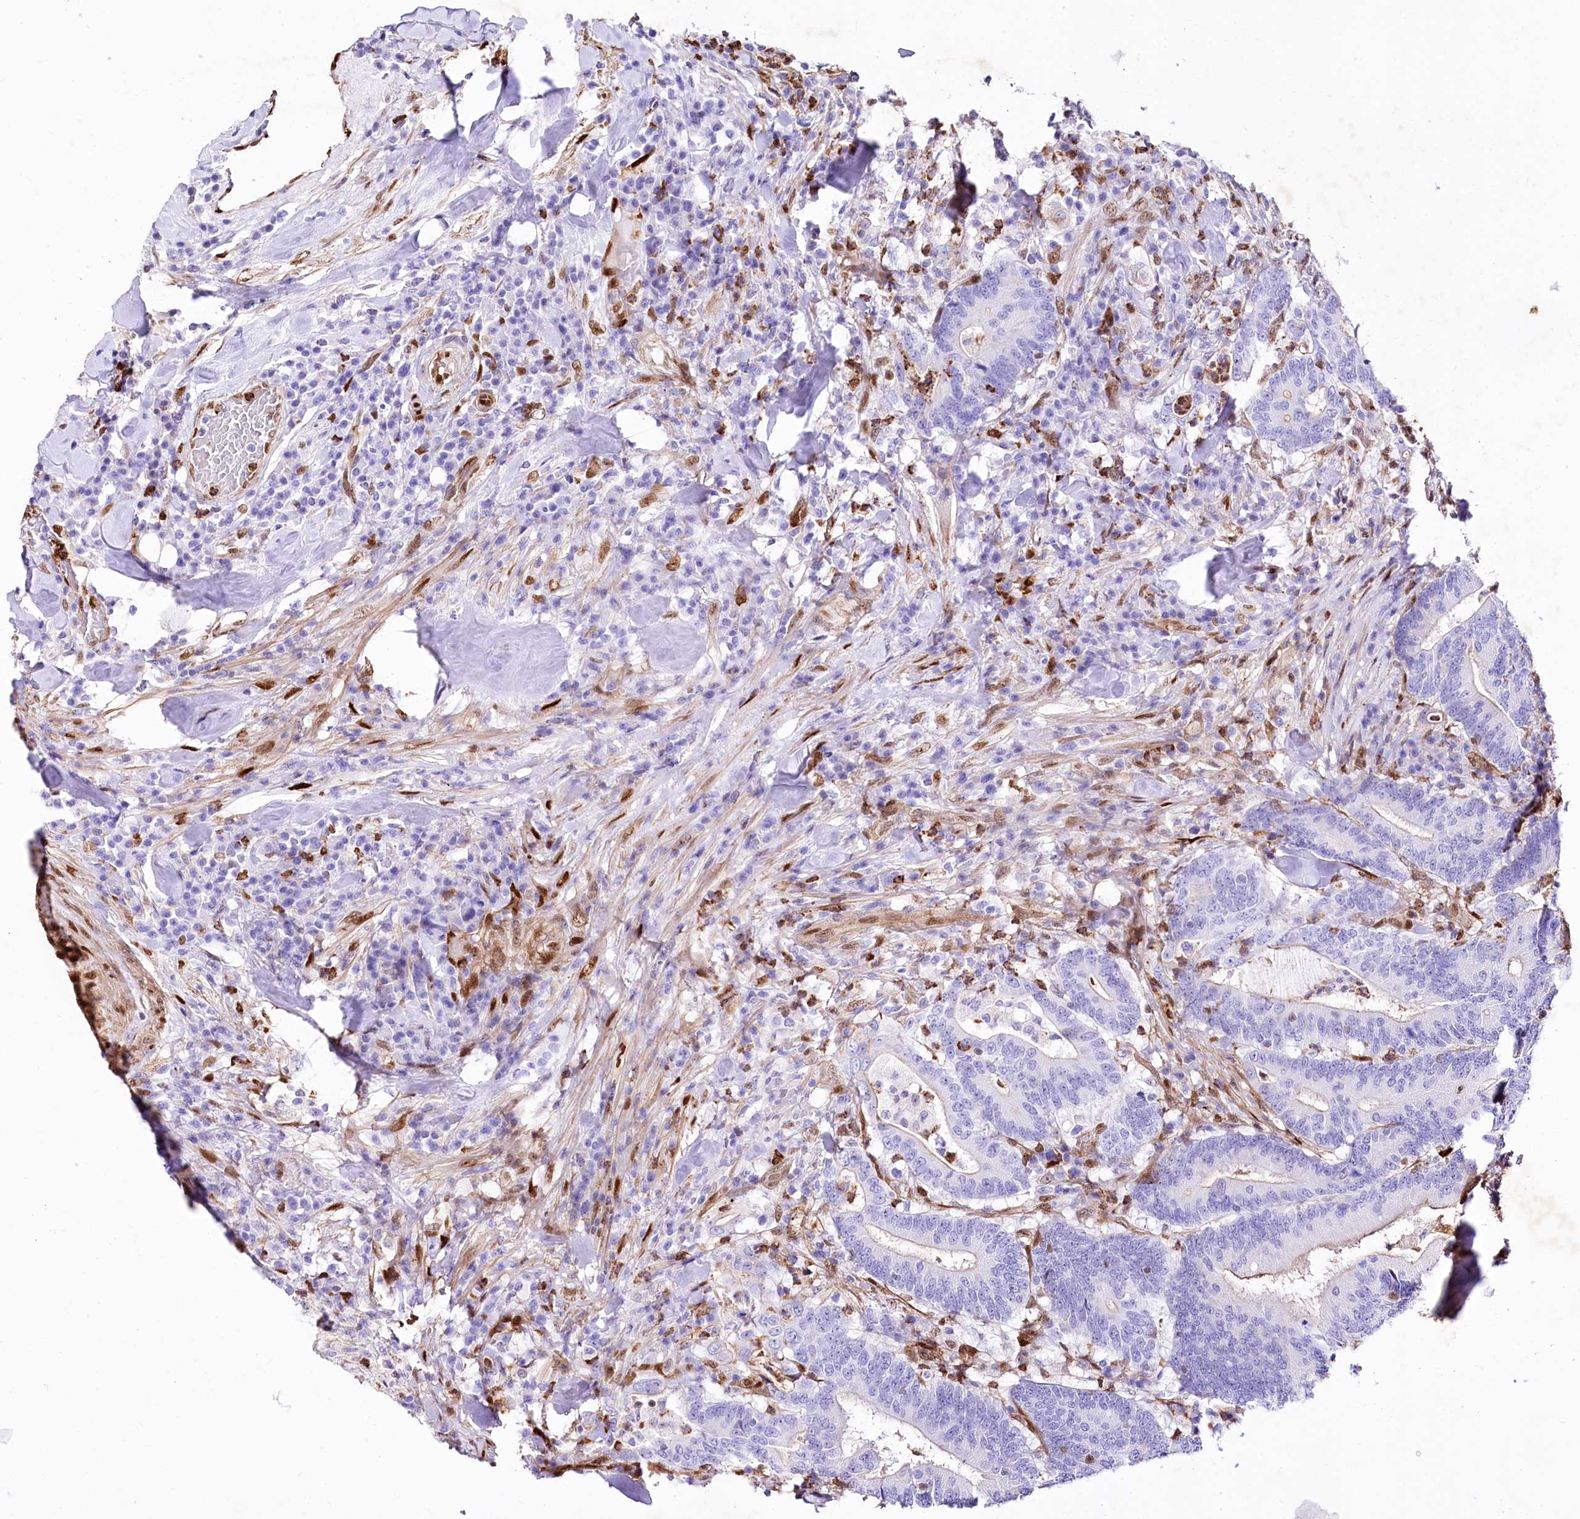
{"staining": {"intensity": "negative", "quantity": "none", "location": "none"}, "tissue": "colorectal cancer", "cell_type": "Tumor cells", "image_type": "cancer", "snomed": [{"axis": "morphology", "description": "Adenocarcinoma, NOS"}, {"axis": "topography", "description": "Colon"}], "caption": "Tumor cells show no significant staining in colorectal cancer (adenocarcinoma).", "gene": "PTMS", "patient": {"sex": "female", "age": 66}}